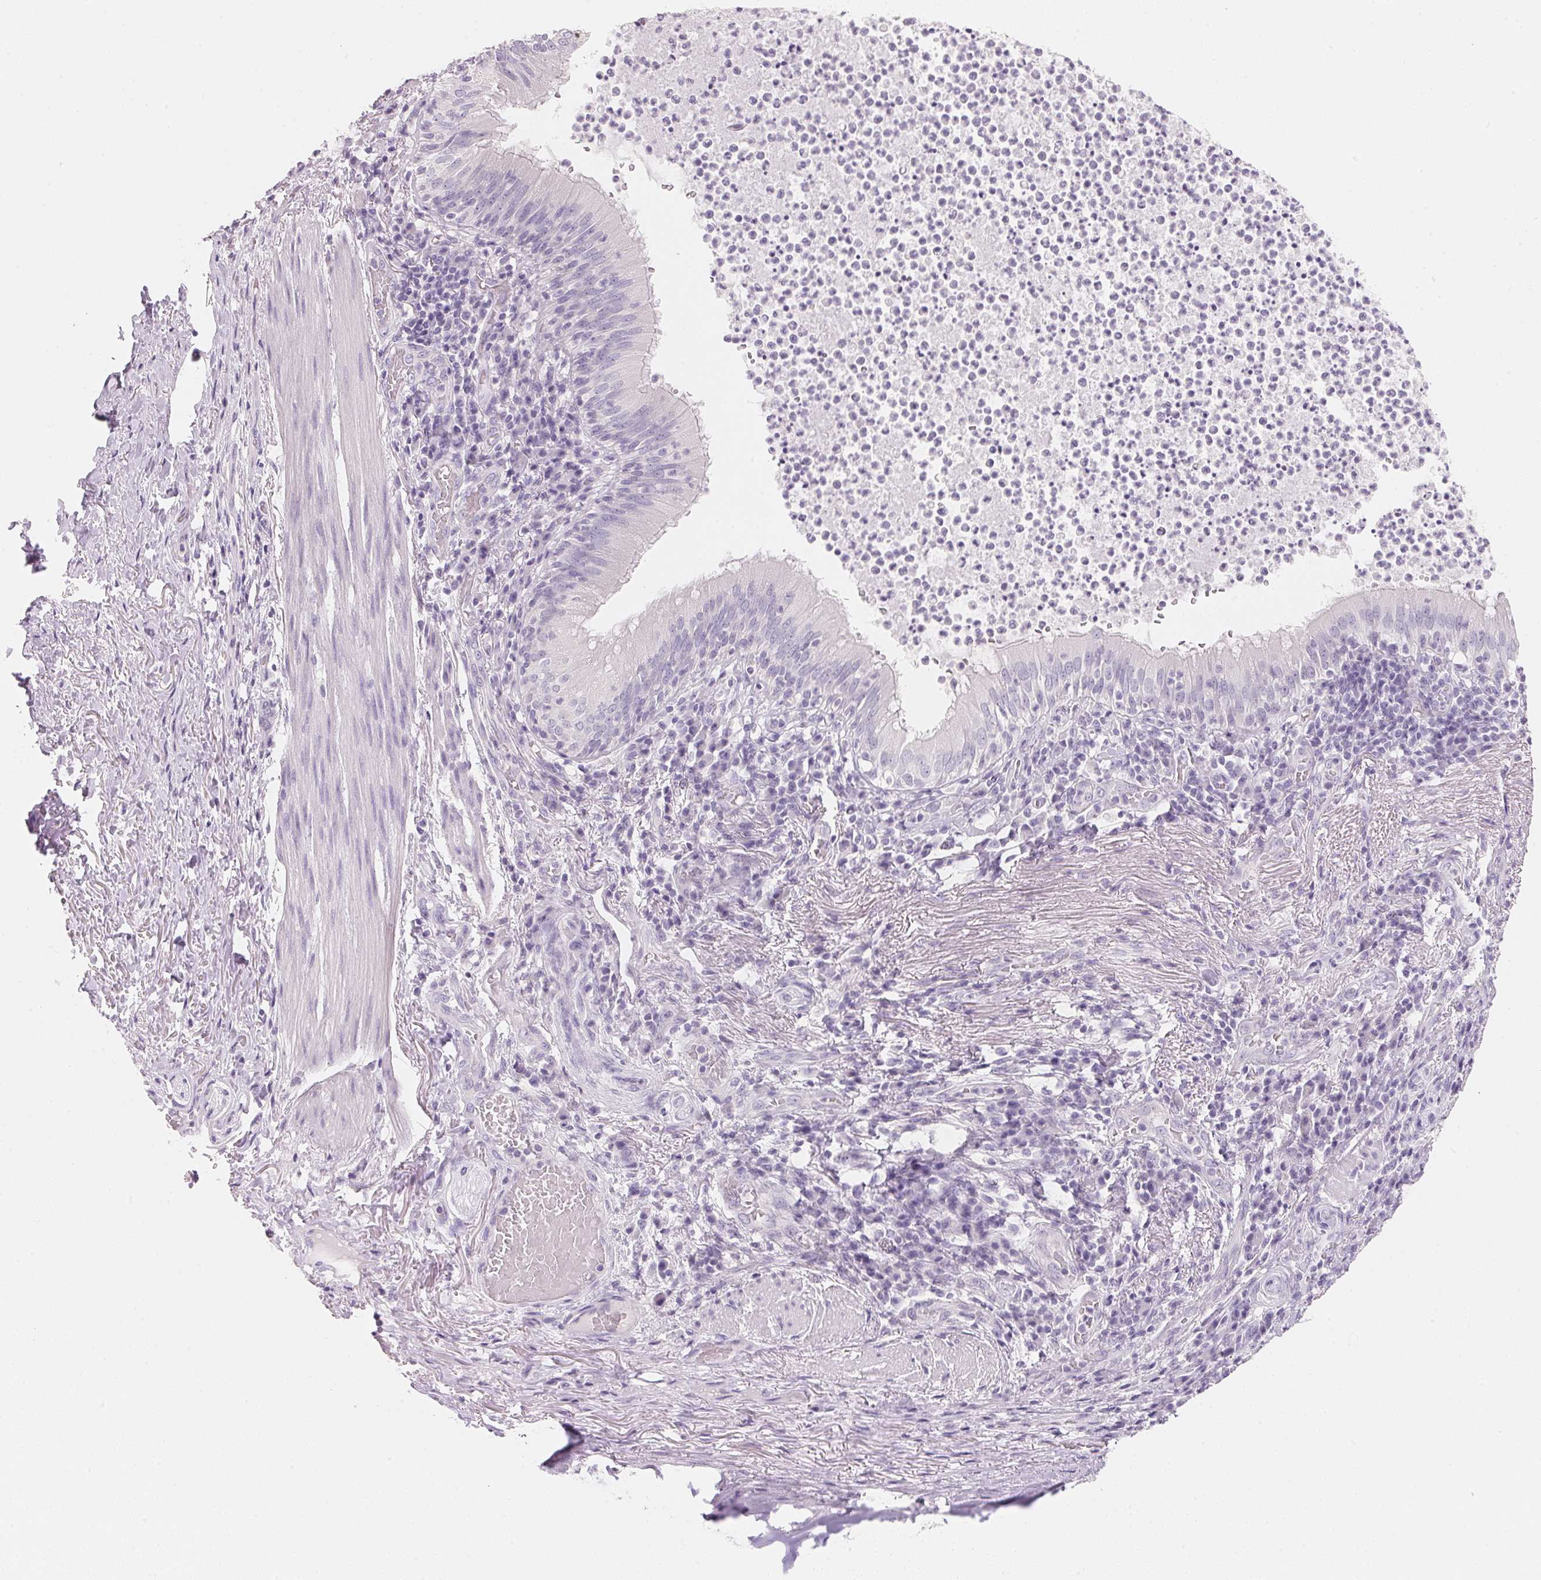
{"staining": {"intensity": "negative", "quantity": "none", "location": "none"}, "tissue": "bronchus", "cell_type": "Respiratory epithelial cells", "image_type": "normal", "snomed": [{"axis": "morphology", "description": "Normal tissue, NOS"}, {"axis": "topography", "description": "Lymph node"}, {"axis": "topography", "description": "Bronchus"}], "caption": "This is a histopathology image of immunohistochemistry staining of unremarkable bronchus, which shows no positivity in respiratory epithelial cells. (Stains: DAB (3,3'-diaminobenzidine) immunohistochemistry (IHC) with hematoxylin counter stain, Microscopy: brightfield microscopy at high magnification).", "gene": "ACP3", "patient": {"sex": "male", "age": 56}}